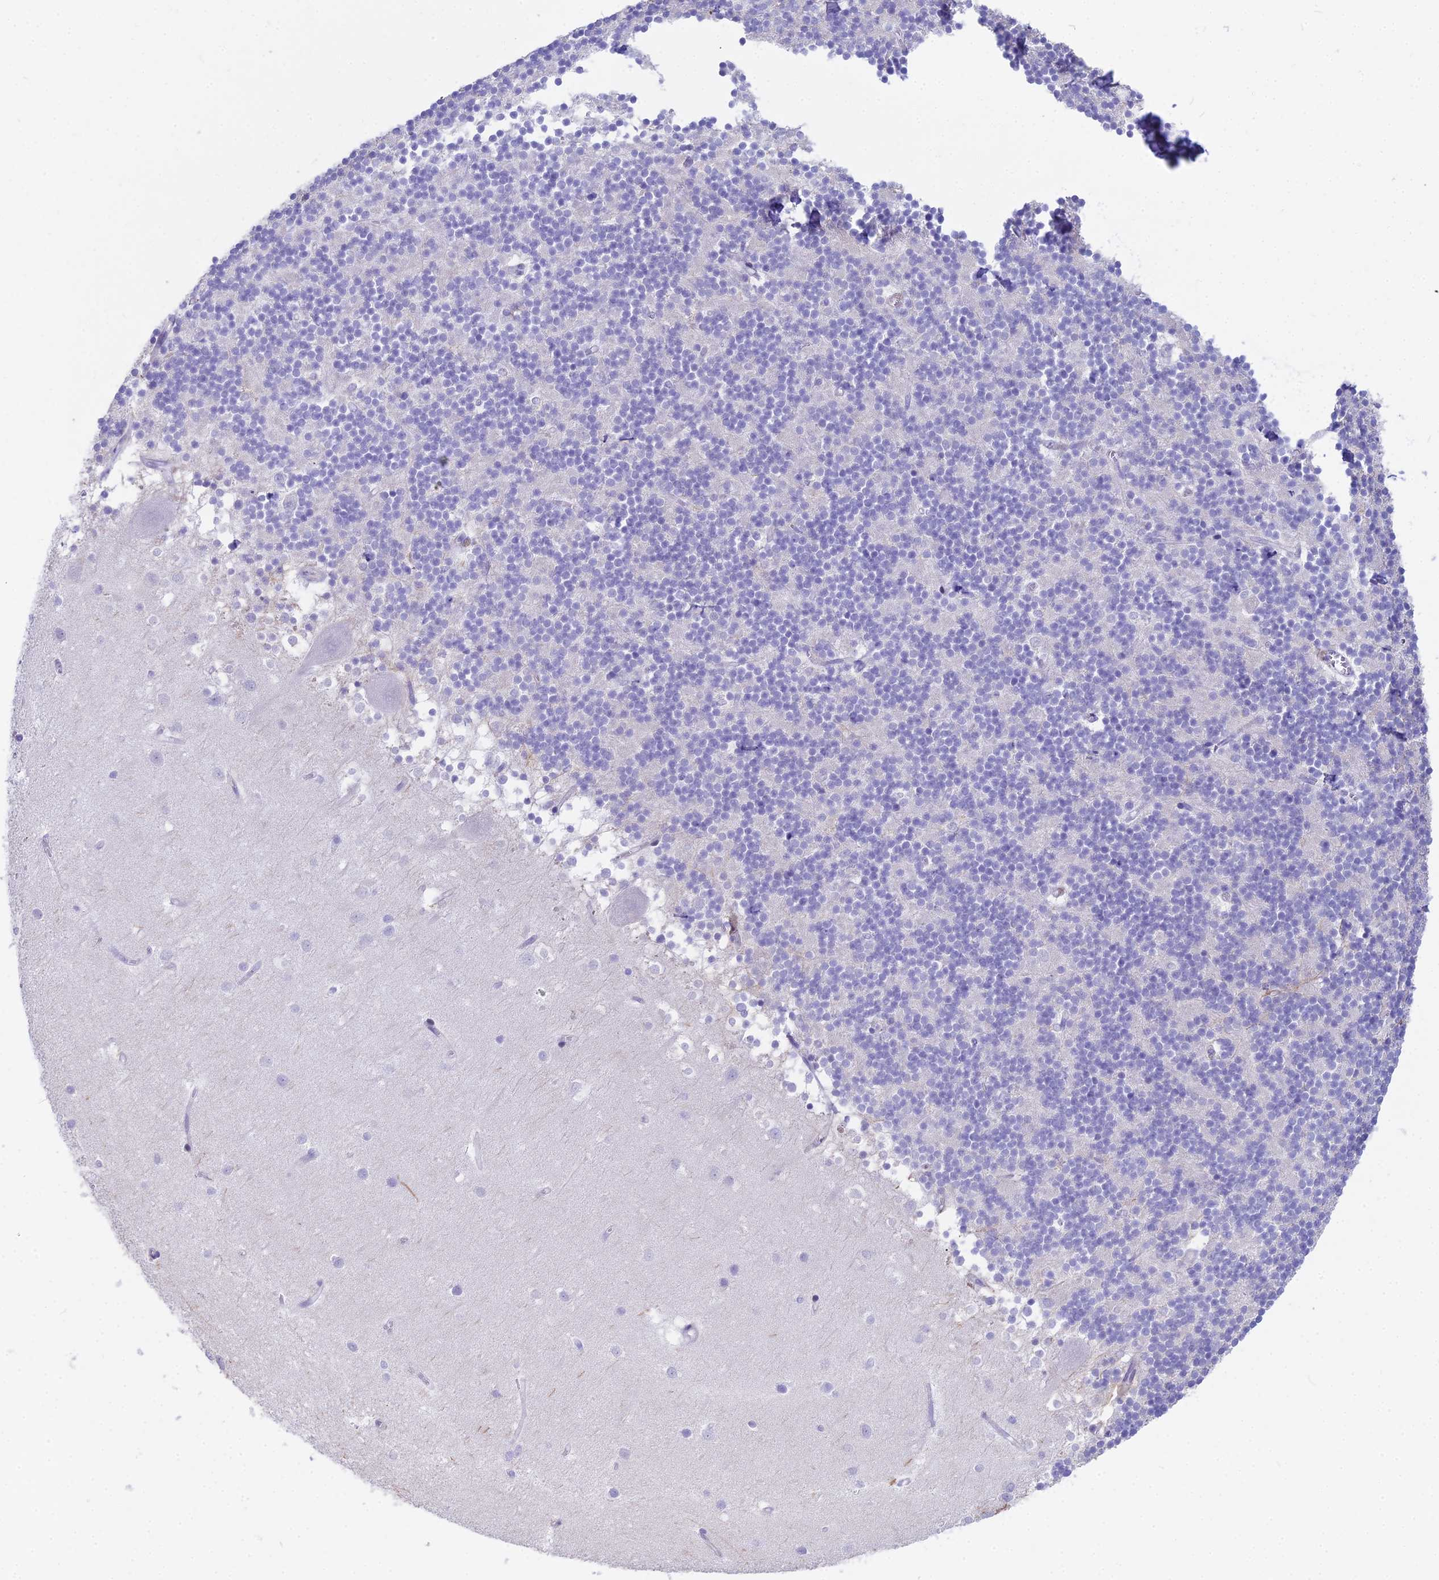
{"staining": {"intensity": "negative", "quantity": "none", "location": "none"}, "tissue": "cerebellum", "cell_type": "Cells in granular layer", "image_type": "normal", "snomed": [{"axis": "morphology", "description": "Normal tissue, NOS"}, {"axis": "topography", "description": "Cerebellum"}], "caption": "Protein analysis of normal cerebellum exhibits no significant staining in cells in granular layer.", "gene": "CC2D2A", "patient": {"sex": "male", "age": 54}}